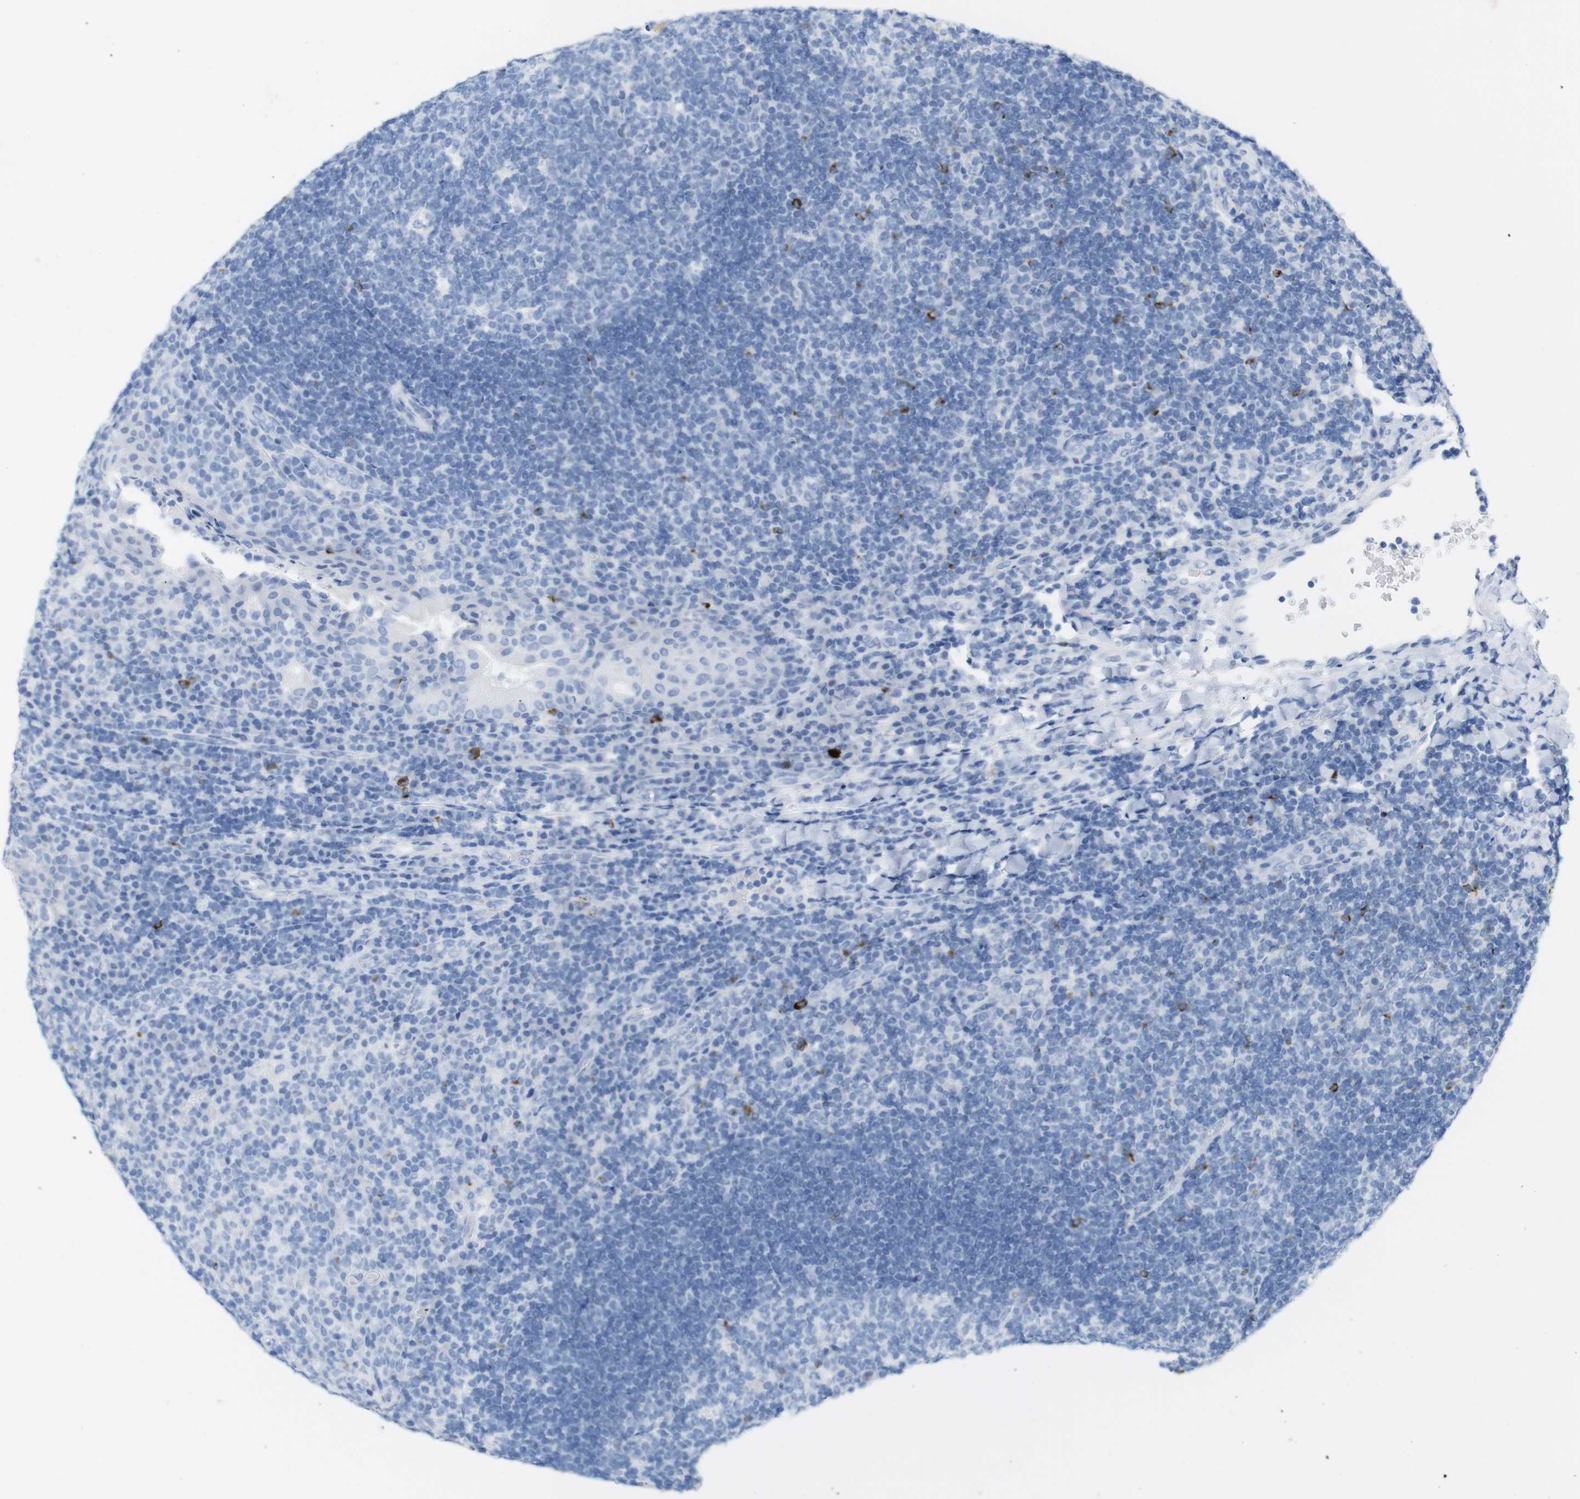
{"staining": {"intensity": "moderate", "quantity": "<25%", "location": "cytoplasmic/membranous"}, "tissue": "tonsil", "cell_type": "Germinal center cells", "image_type": "normal", "snomed": [{"axis": "morphology", "description": "Normal tissue, NOS"}, {"axis": "topography", "description": "Tonsil"}], "caption": "An immunohistochemistry micrograph of benign tissue is shown. Protein staining in brown highlights moderate cytoplasmic/membranous positivity in tonsil within germinal center cells.", "gene": "LAG3", "patient": {"sex": "male", "age": 17}}